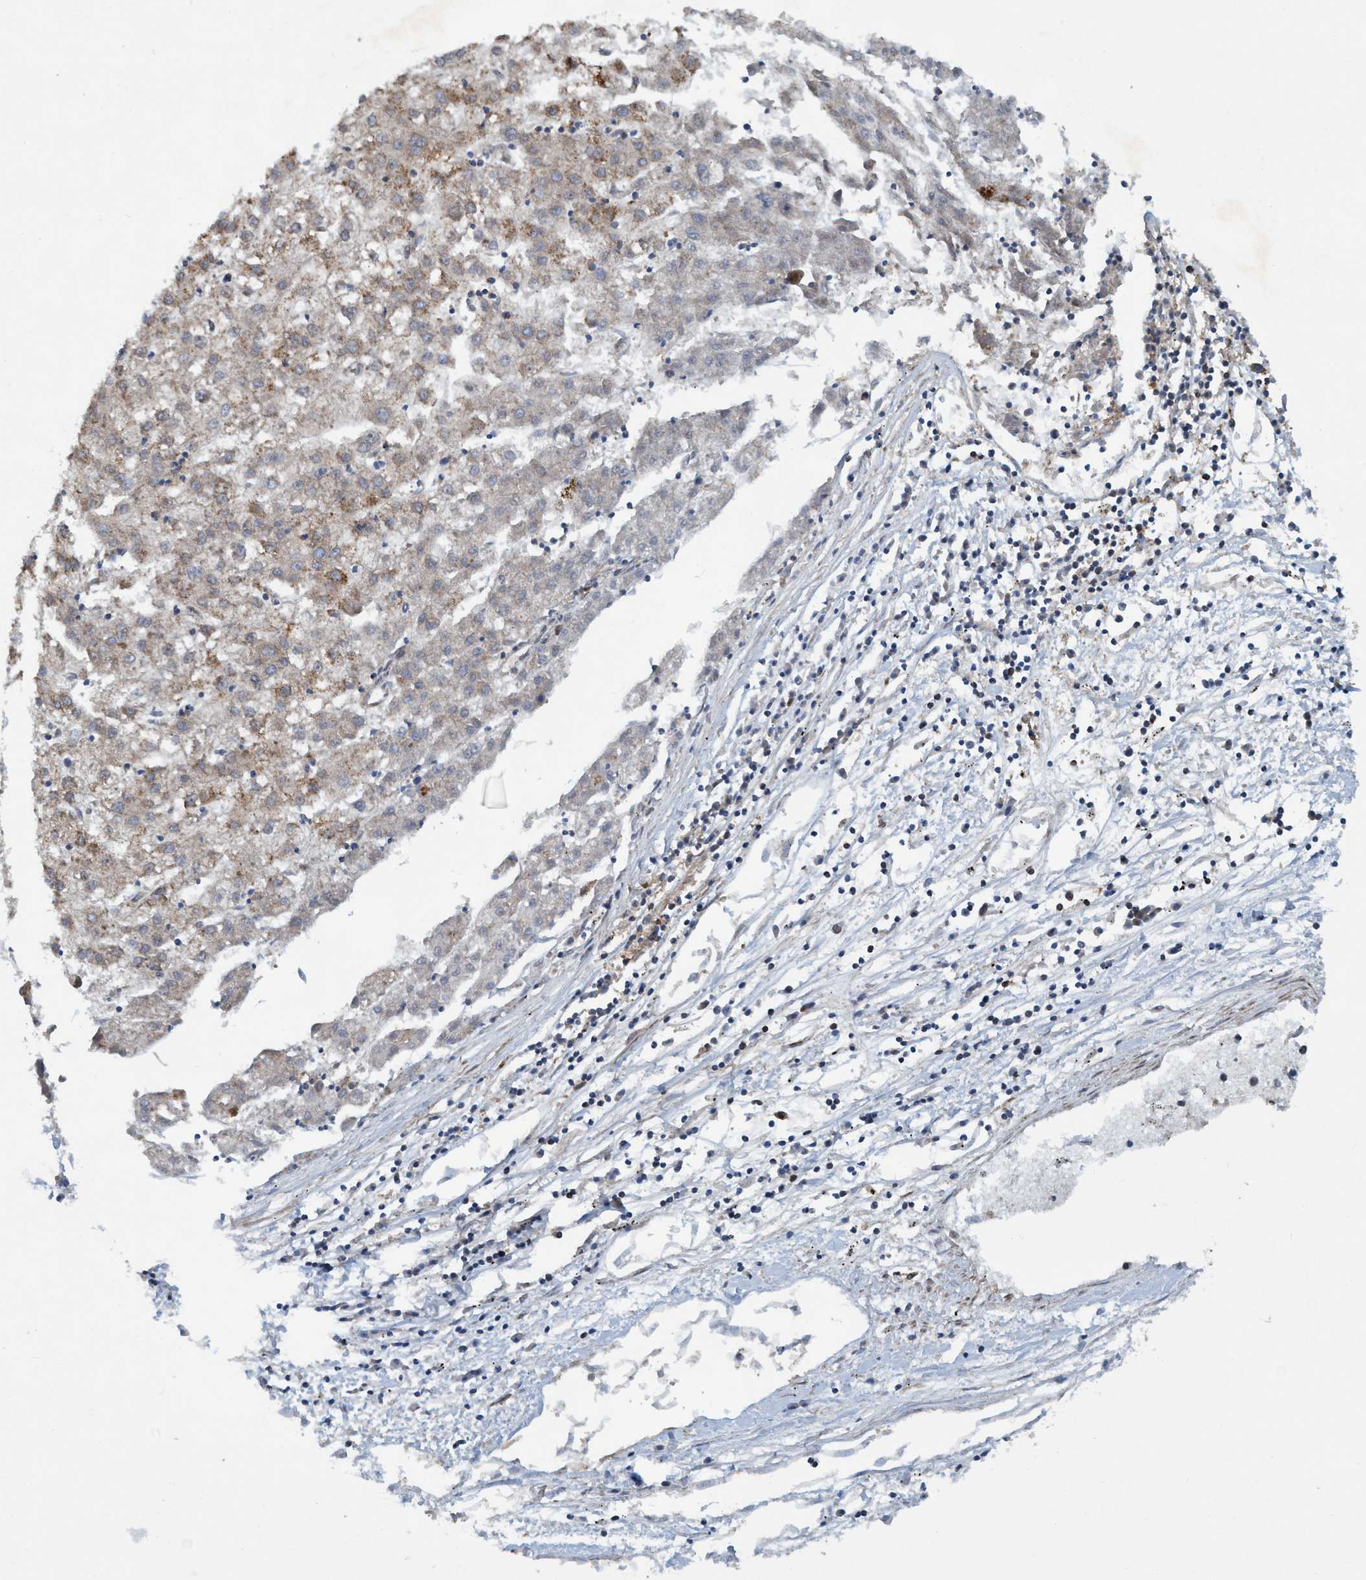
{"staining": {"intensity": "weak", "quantity": "<25%", "location": "cytoplasmic/membranous"}, "tissue": "liver cancer", "cell_type": "Tumor cells", "image_type": "cancer", "snomed": [{"axis": "morphology", "description": "Carcinoma, Hepatocellular, NOS"}, {"axis": "topography", "description": "Liver"}], "caption": "This is a histopathology image of immunohistochemistry (IHC) staining of hepatocellular carcinoma (liver), which shows no expression in tumor cells.", "gene": "SLC16A3", "patient": {"sex": "male", "age": 72}}